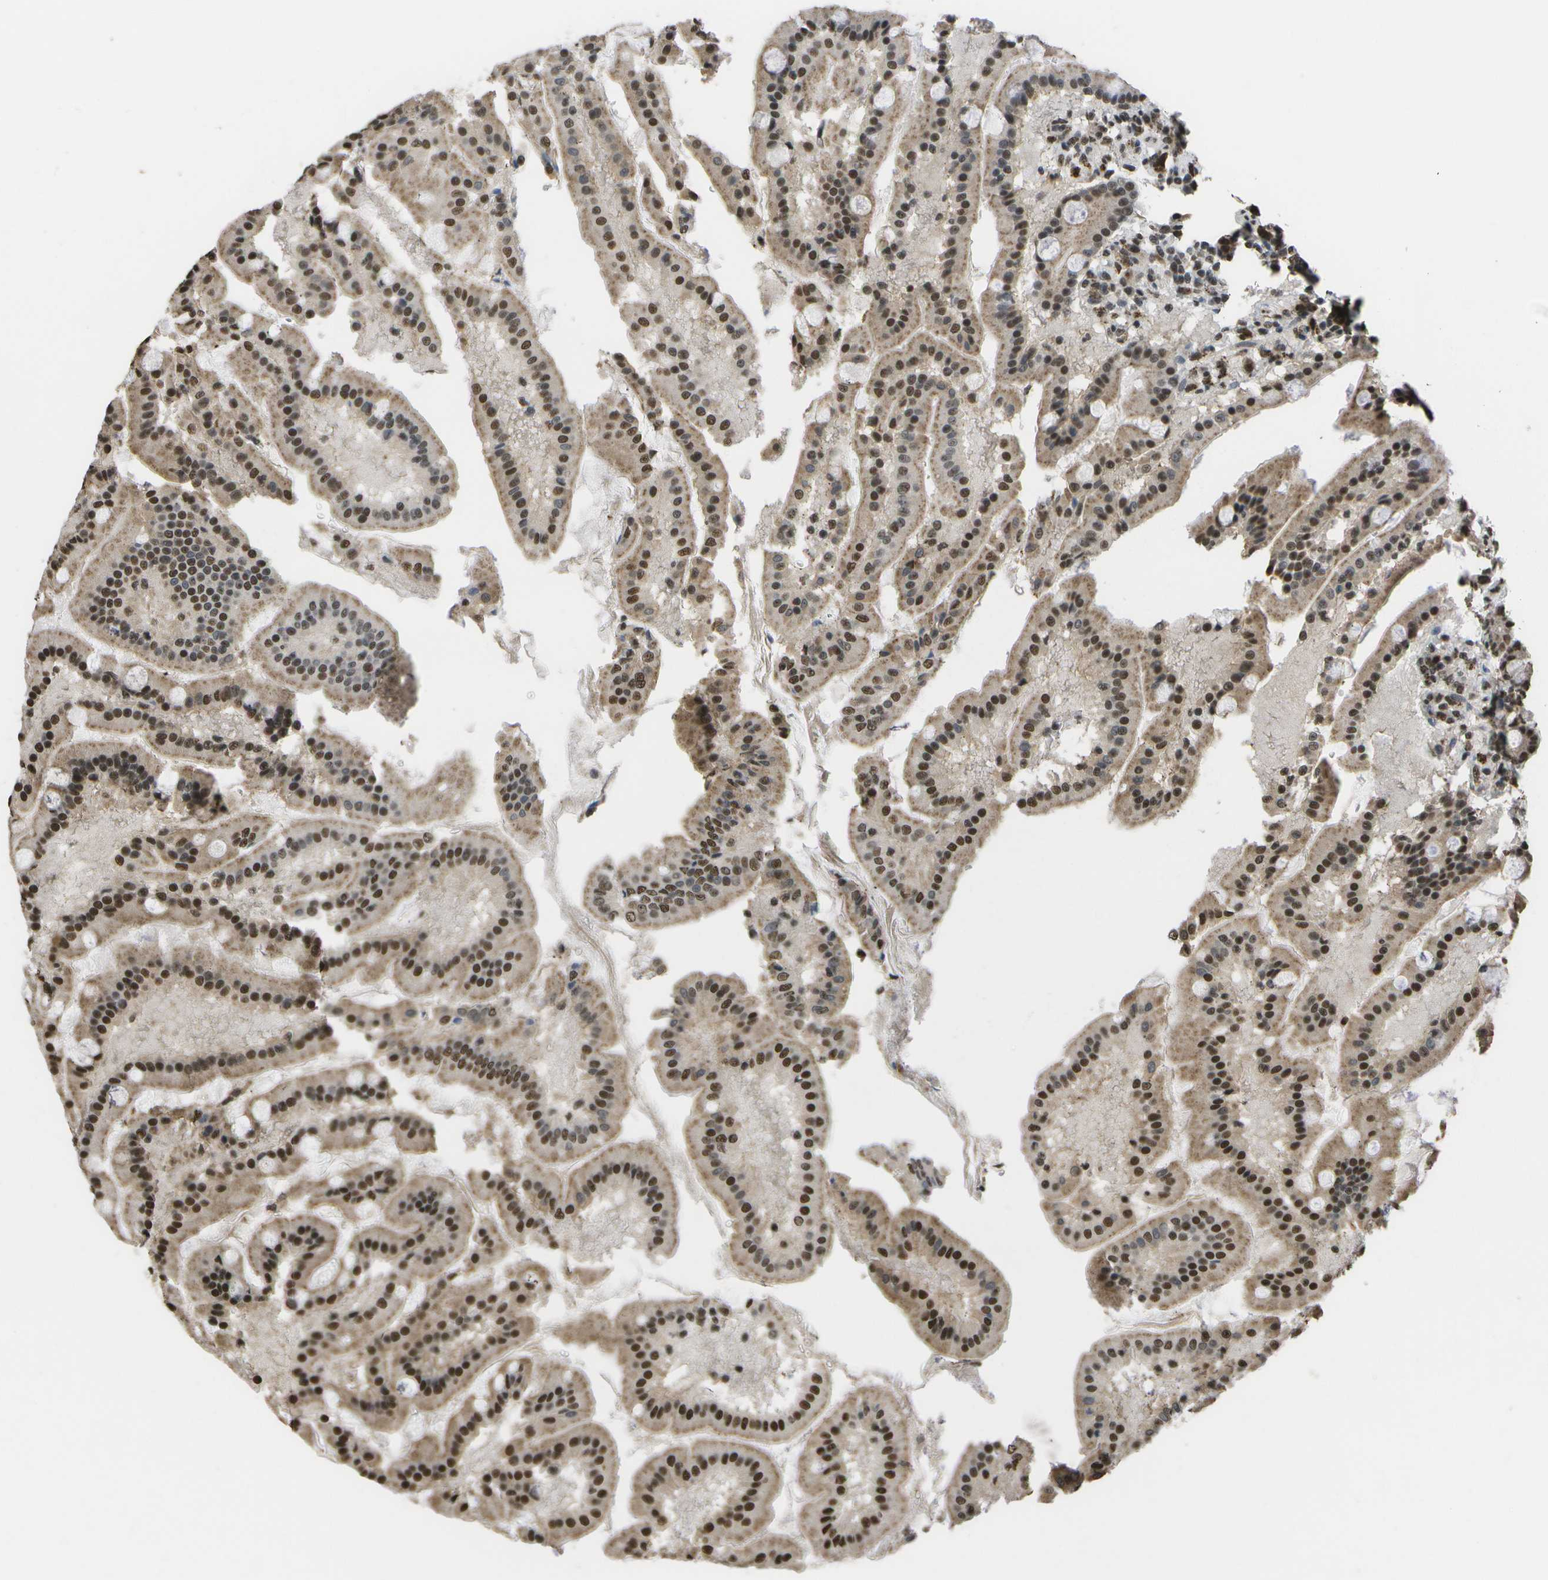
{"staining": {"intensity": "moderate", "quantity": ">75%", "location": "cytoplasmic/membranous,nuclear"}, "tissue": "duodenum", "cell_type": "Glandular cells", "image_type": "normal", "snomed": [{"axis": "morphology", "description": "Normal tissue, NOS"}, {"axis": "topography", "description": "Duodenum"}], "caption": "Glandular cells demonstrate moderate cytoplasmic/membranous,nuclear staining in approximately >75% of cells in benign duodenum. Nuclei are stained in blue.", "gene": "SPEN", "patient": {"sex": "male", "age": 50}}